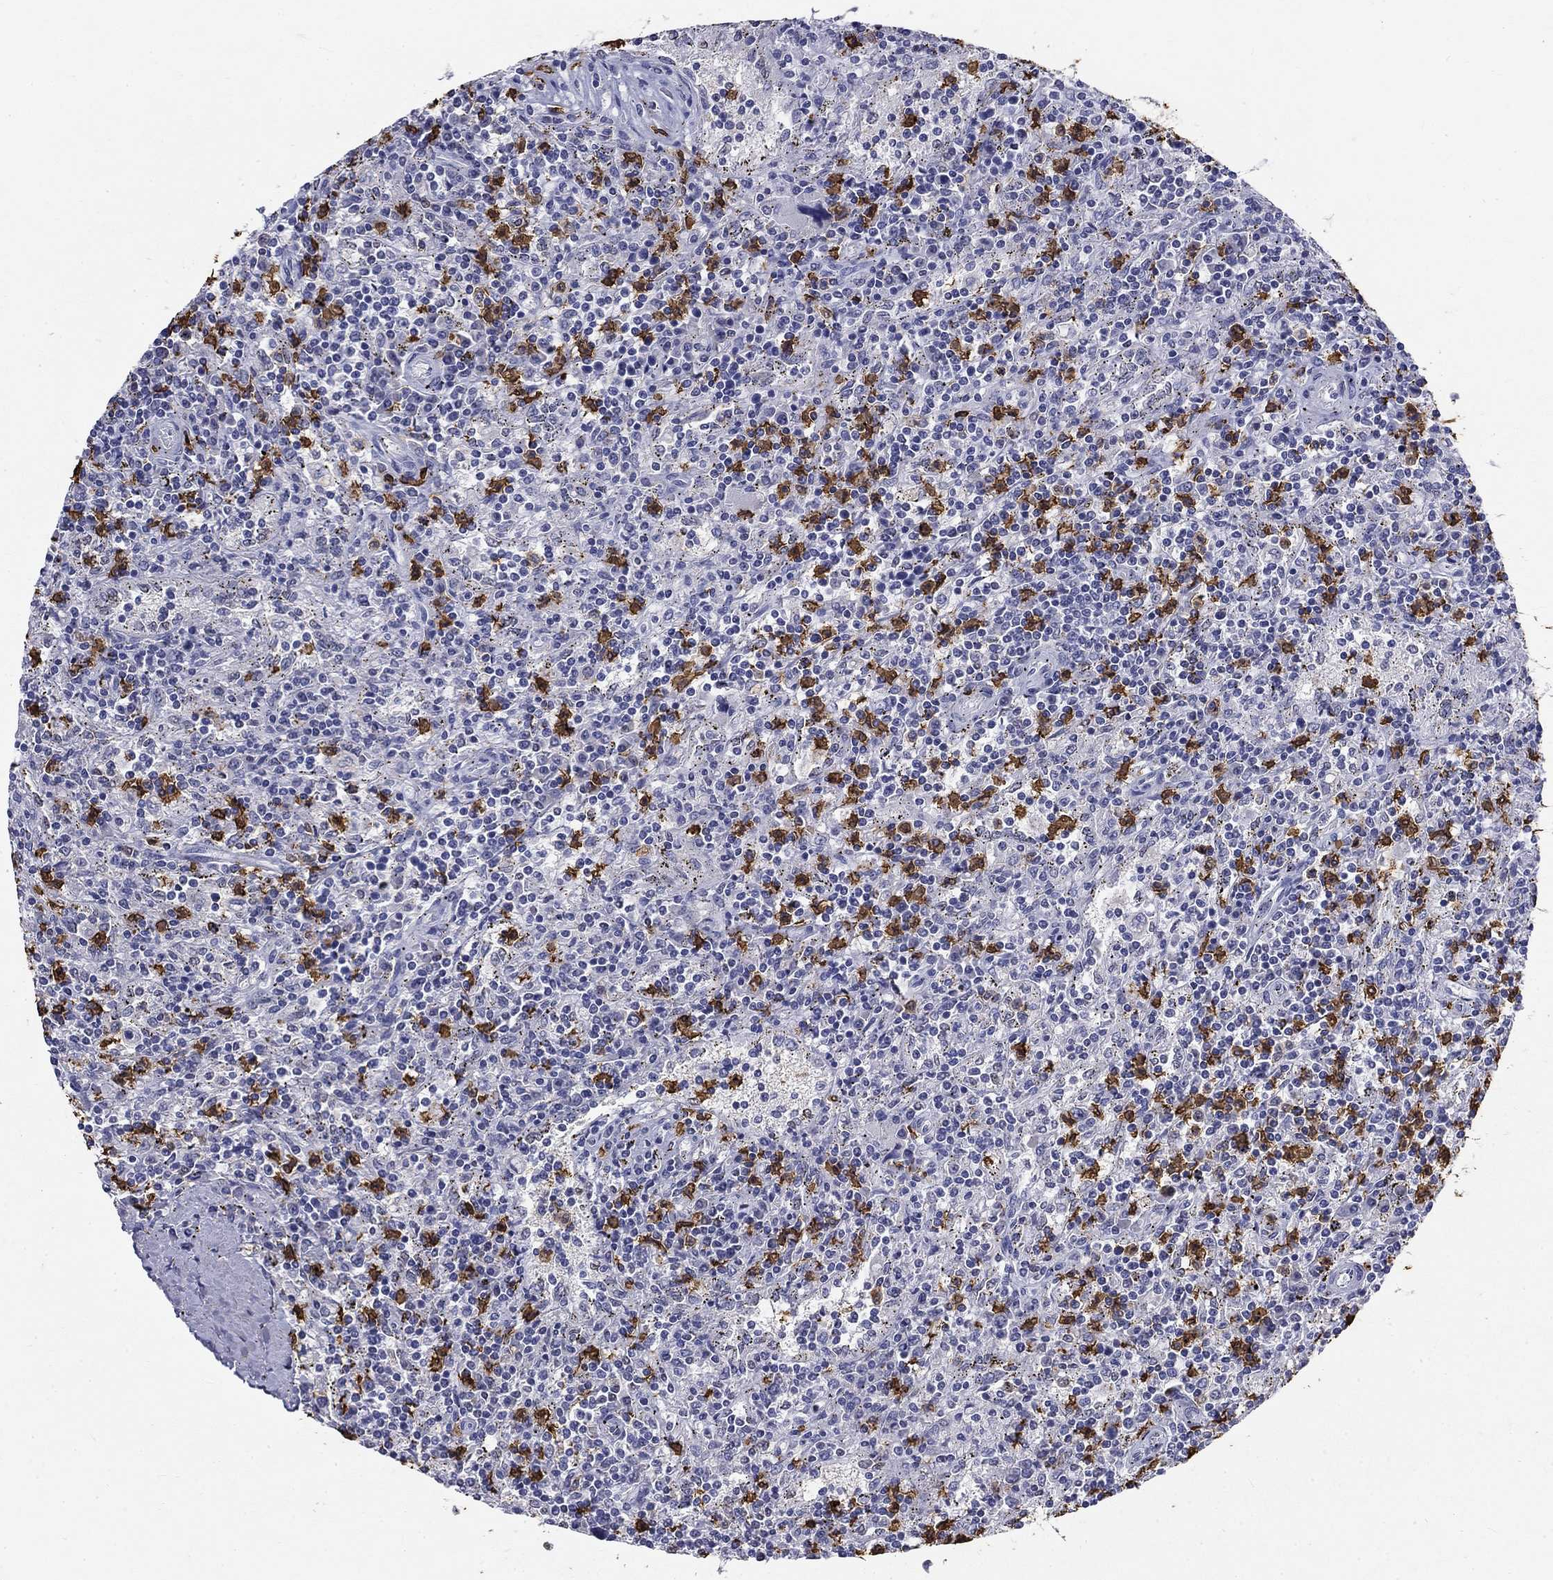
{"staining": {"intensity": "negative", "quantity": "none", "location": "none"}, "tissue": "lymphoma", "cell_type": "Tumor cells", "image_type": "cancer", "snomed": [{"axis": "morphology", "description": "Malignant lymphoma, non-Hodgkin's type, Low grade"}, {"axis": "topography", "description": "Spleen"}], "caption": "Lymphoma stained for a protein using immunohistochemistry demonstrates no positivity tumor cells.", "gene": "IGSF8", "patient": {"sex": "male", "age": 62}}